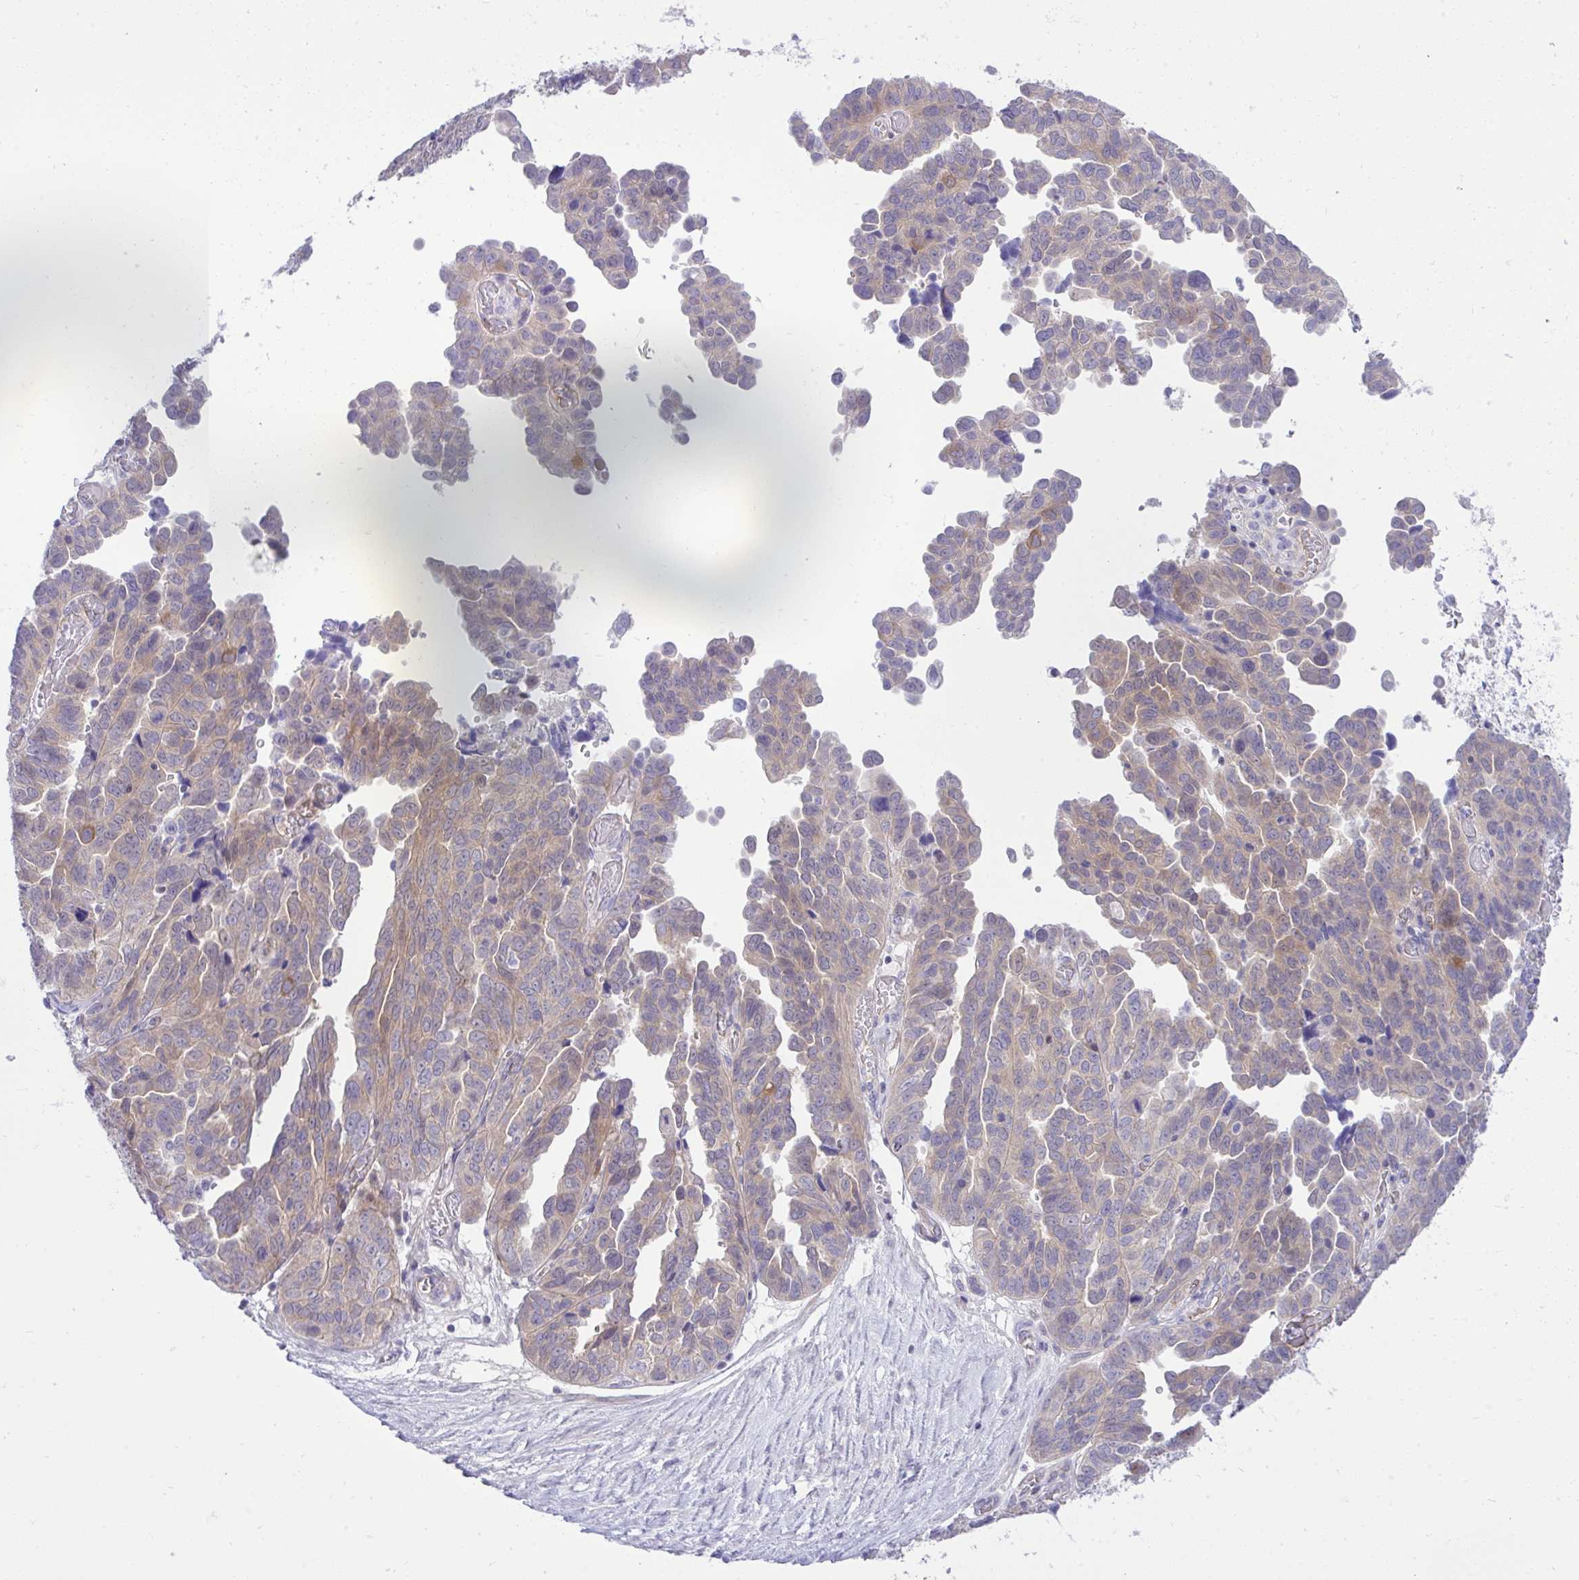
{"staining": {"intensity": "weak", "quantity": "25%-75%", "location": "cytoplasmic/membranous"}, "tissue": "ovarian cancer", "cell_type": "Tumor cells", "image_type": "cancer", "snomed": [{"axis": "morphology", "description": "Cystadenocarcinoma, serous, NOS"}, {"axis": "topography", "description": "Ovary"}], "caption": "DAB immunohistochemical staining of ovarian serous cystadenocarcinoma exhibits weak cytoplasmic/membranous protein expression in approximately 25%-75% of tumor cells. The protein of interest is stained brown, and the nuclei are stained in blue (DAB (3,3'-diaminobenzidine) IHC with brightfield microscopy, high magnification).", "gene": "ZNF101", "patient": {"sex": "female", "age": 64}}